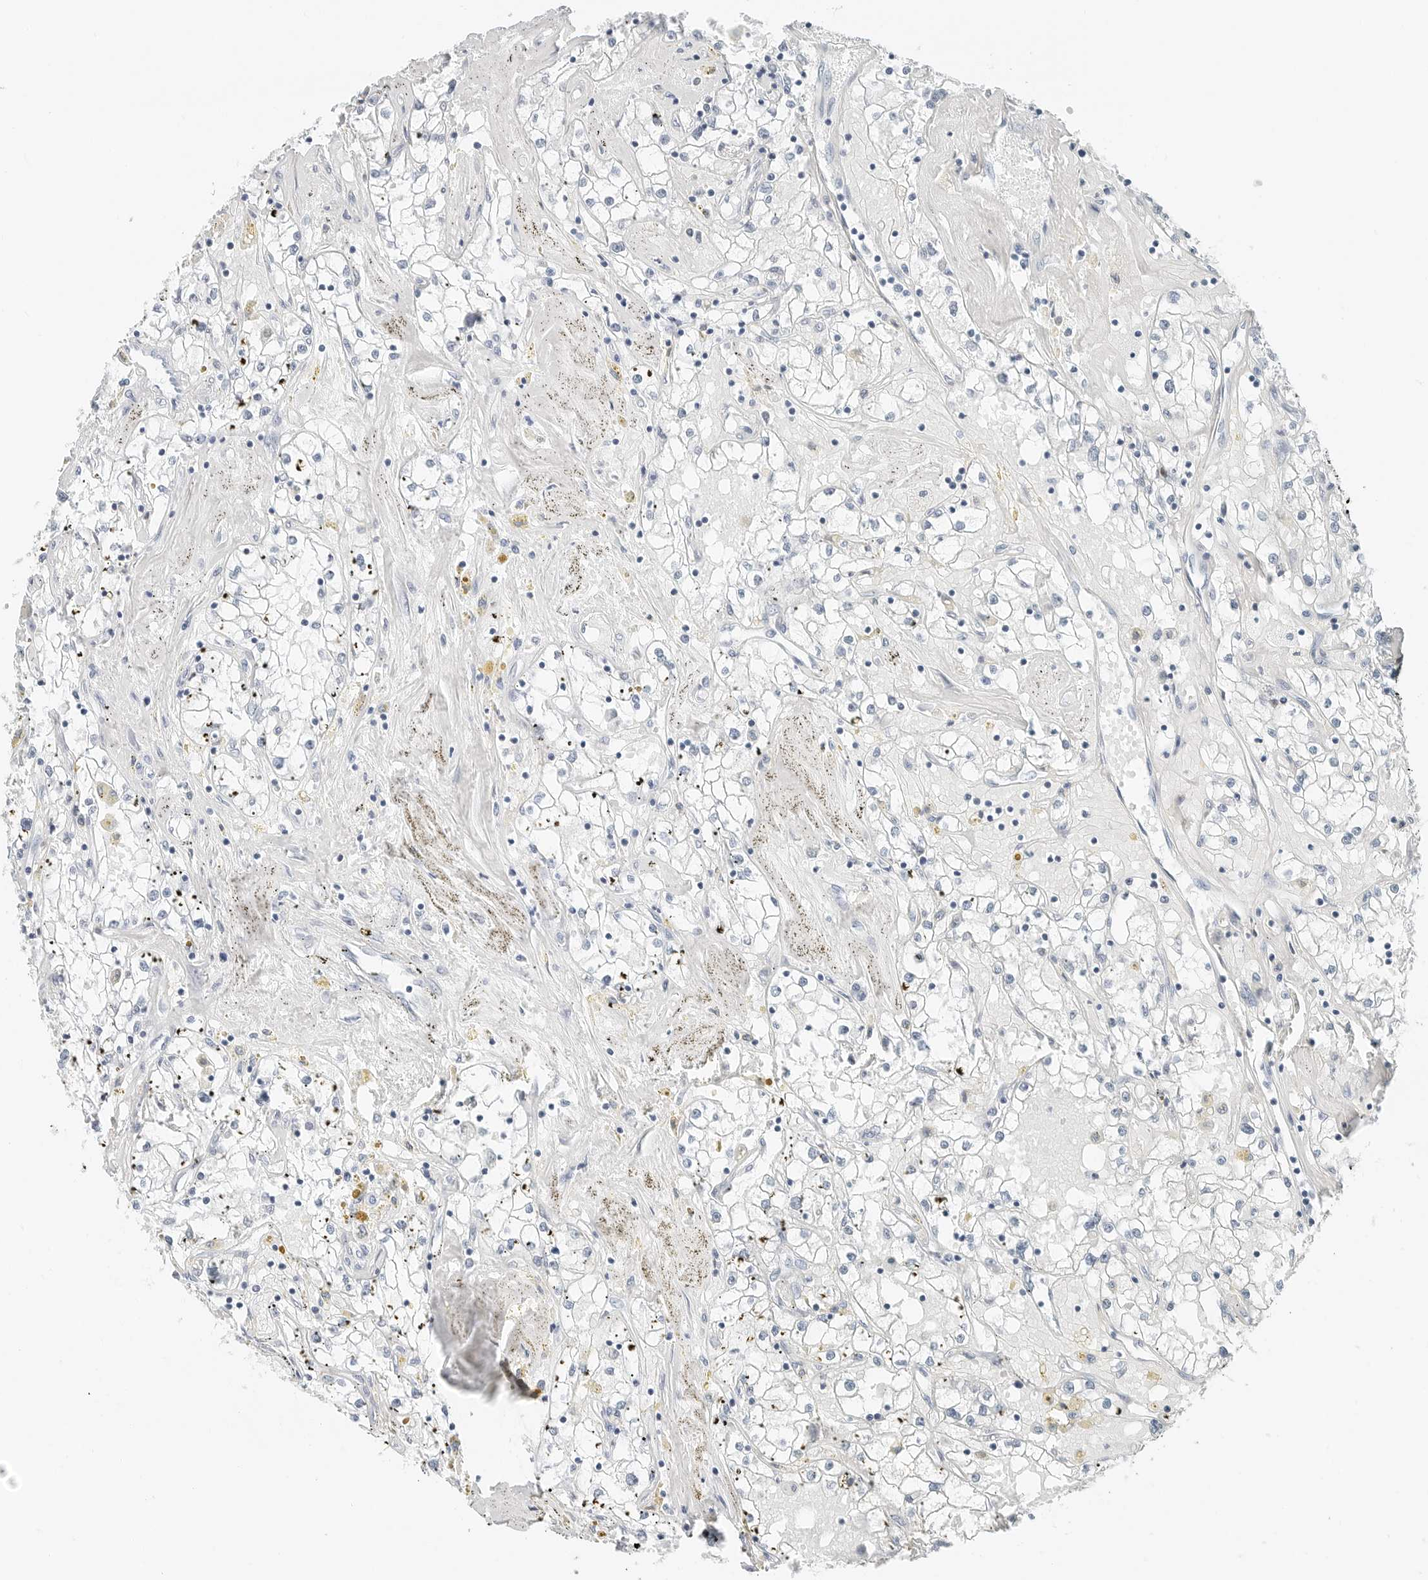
{"staining": {"intensity": "negative", "quantity": "none", "location": "none"}, "tissue": "renal cancer", "cell_type": "Tumor cells", "image_type": "cancer", "snomed": [{"axis": "morphology", "description": "Adenocarcinoma, NOS"}, {"axis": "topography", "description": "Kidney"}], "caption": "Tumor cells are negative for protein expression in human renal adenocarcinoma.", "gene": "NTMT2", "patient": {"sex": "male", "age": 56}}